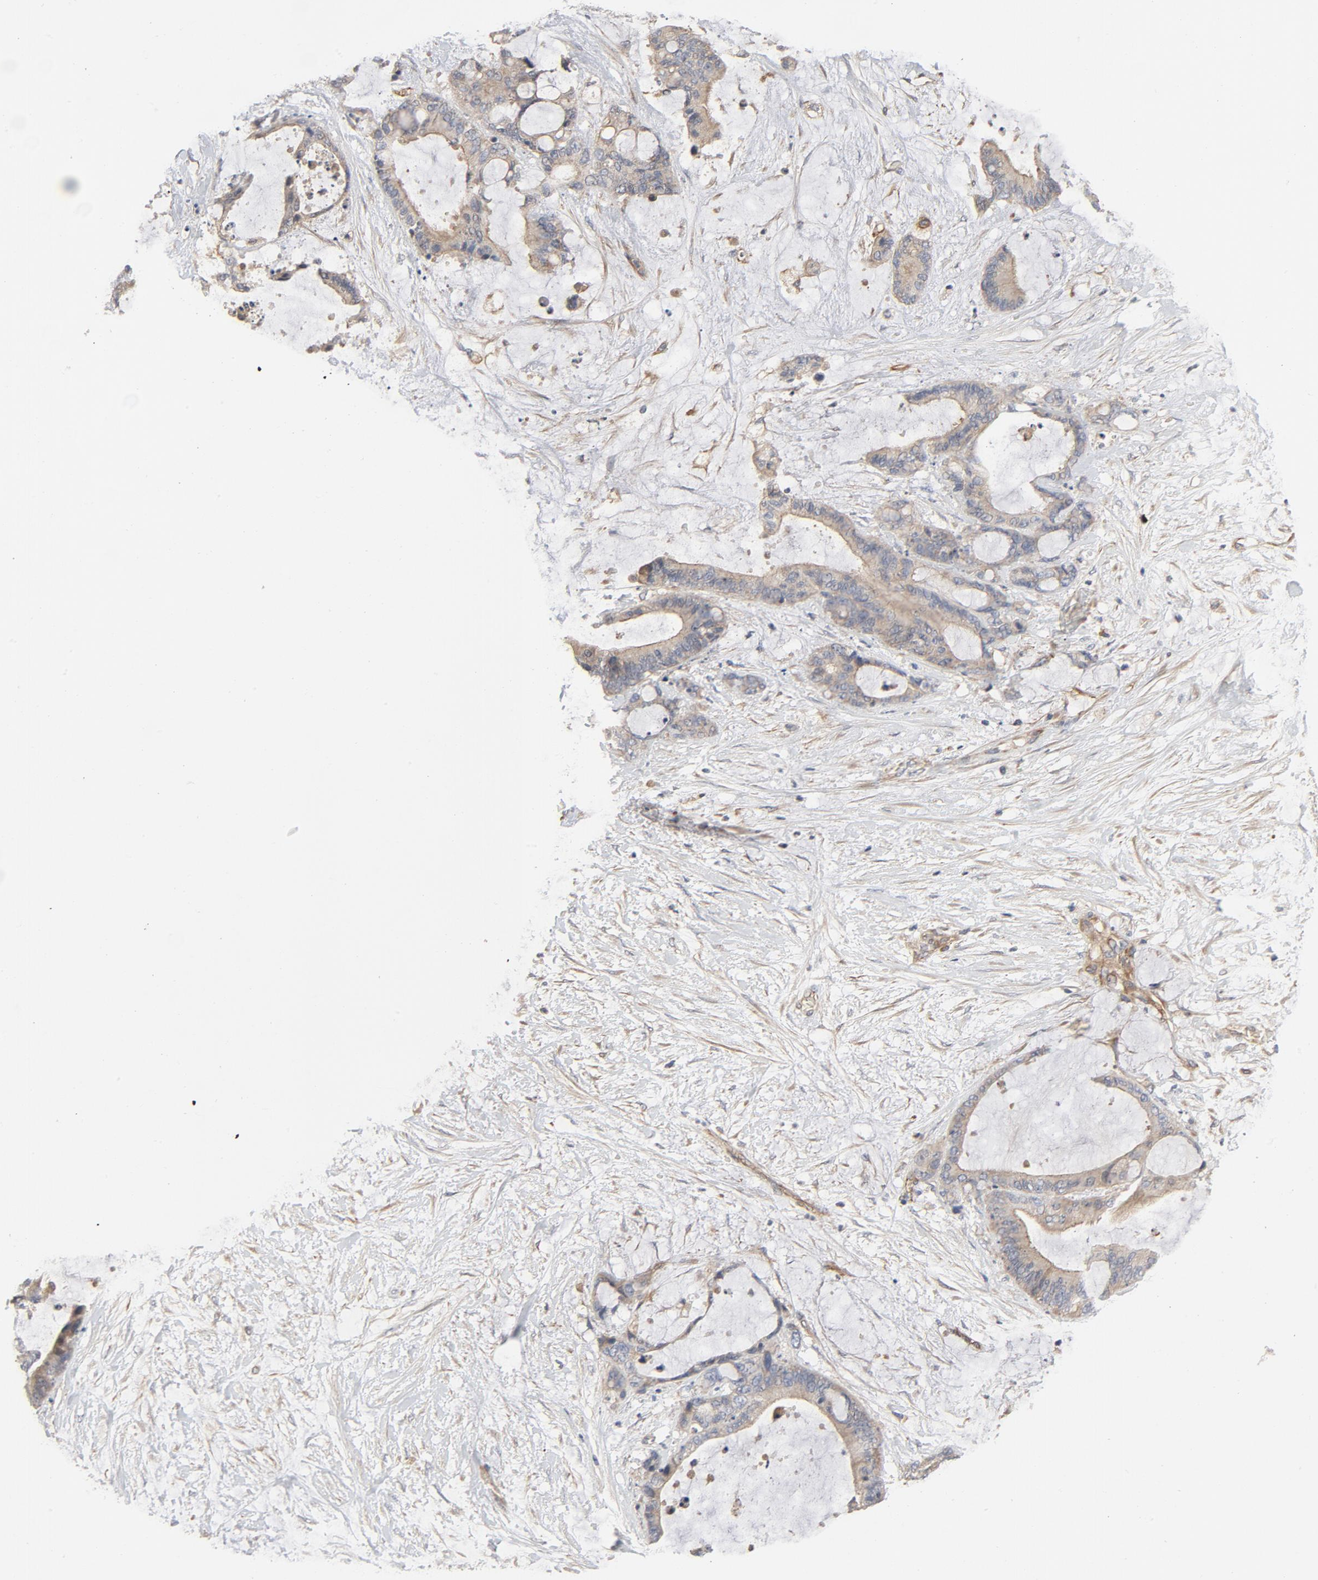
{"staining": {"intensity": "moderate", "quantity": ">75%", "location": "cytoplasmic/membranous"}, "tissue": "liver cancer", "cell_type": "Tumor cells", "image_type": "cancer", "snomed": [{"axis": "morphology", "description": "Cholangiocarcinoma"}, {"axis": "topography", "description": "Liver"}], "caption": "Protein staining of liver cancer (cholangiocarcinoma) tissue displays moderate cytoplasmic/membranous positivity in approximately >75% of tumor cells.", "gene": "TRIOBP", "patient": {"sex": "female", "age": 73}}